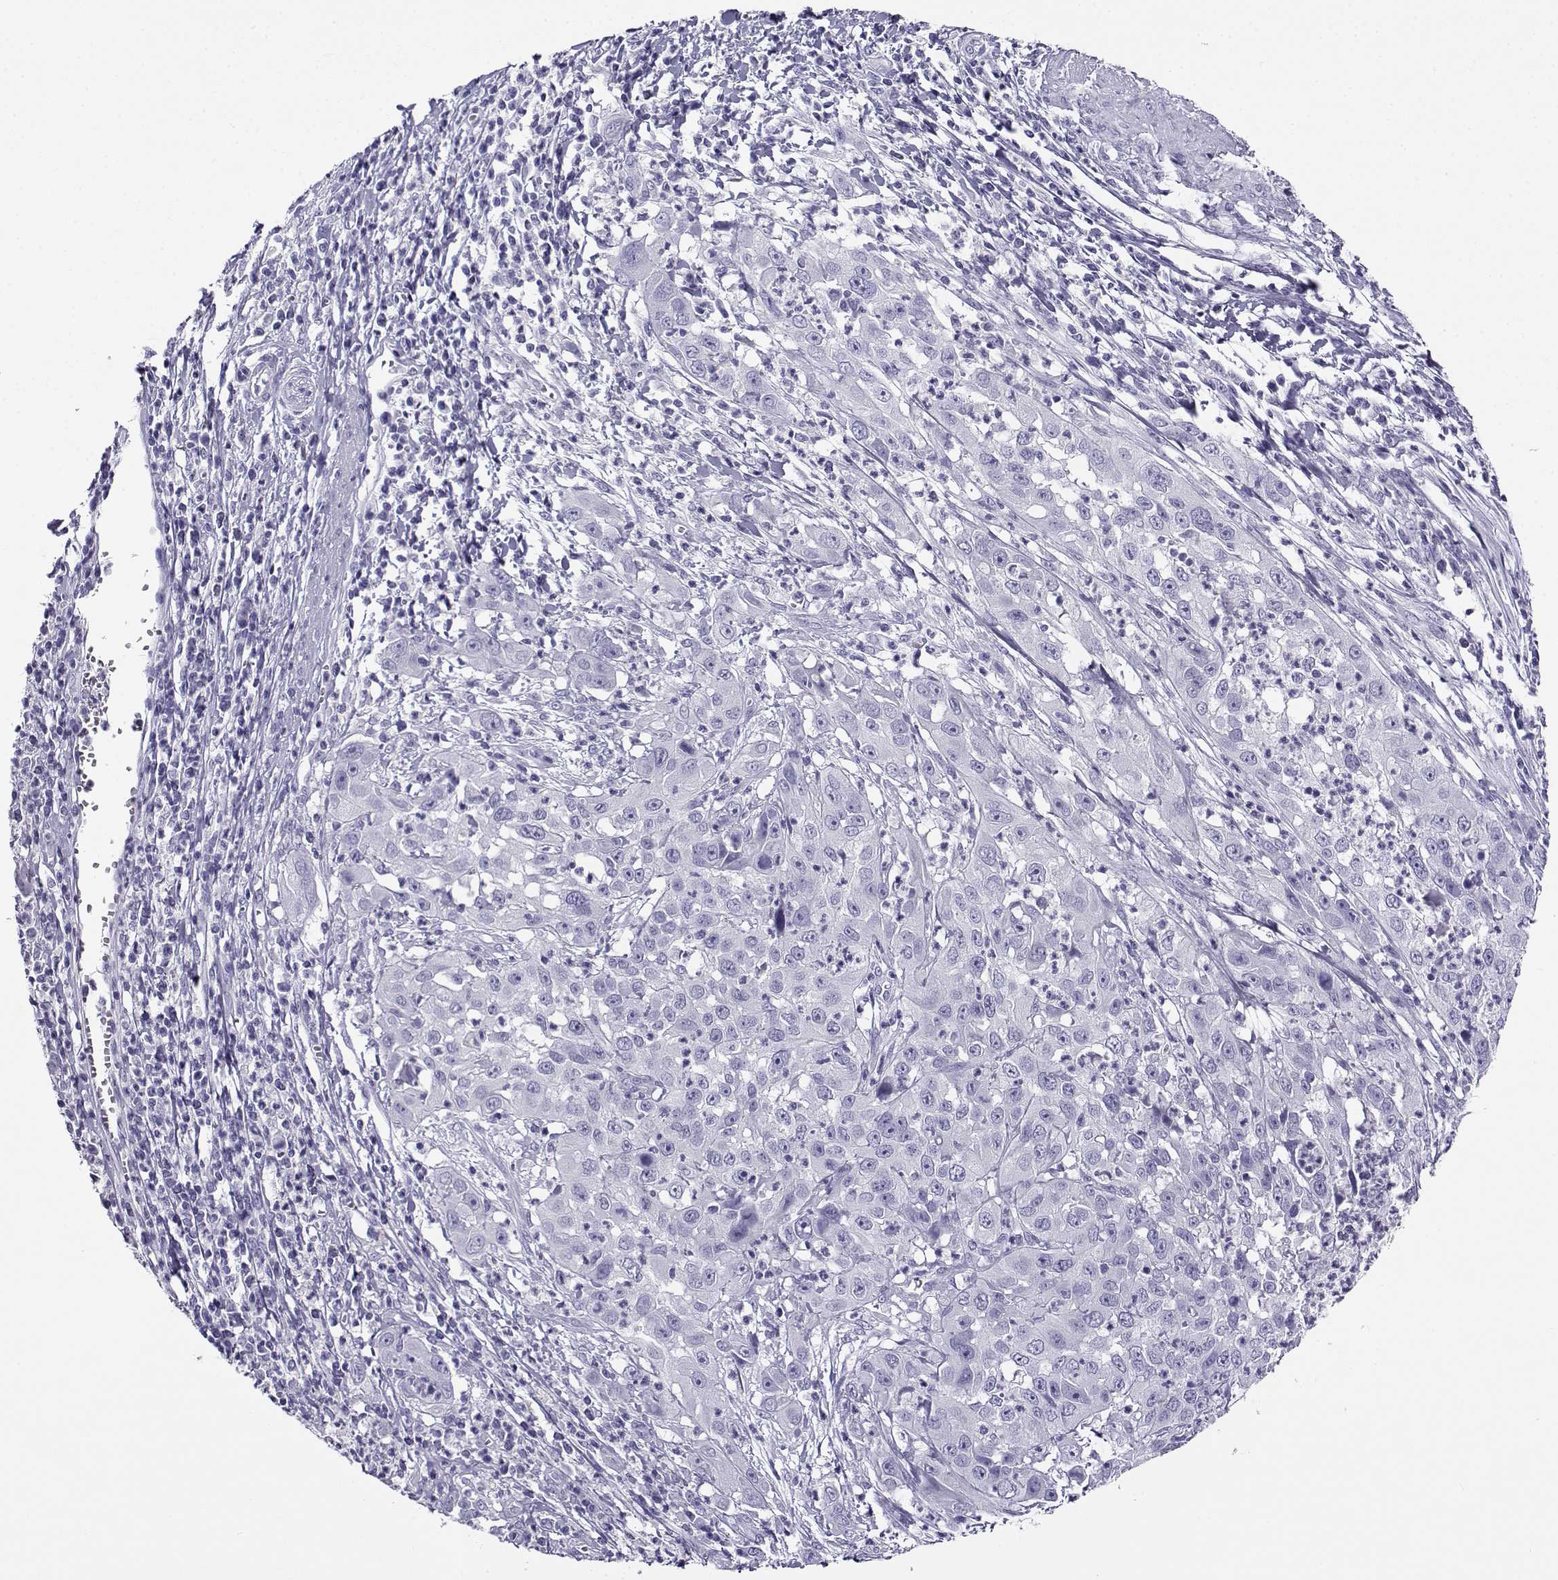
{"staining": {"intensity": "negative", "quantity": "none", "location": "none"}, "tissue": "cervical cancer", "cell_type": "Tumor cells", "image_type": "cancer", "snomed": [{"axis": "morphology", "description": "Squamous cell carcinoma, NOS"}, {"axis": "topography", "description": "Cervix"}], "caption": "Immunohistochemistry (IHC) of cervical cancer demonstrates no expression in tumor cells.", "gene": "CABS1", "patient": {"sex": "female", "age": 32}}